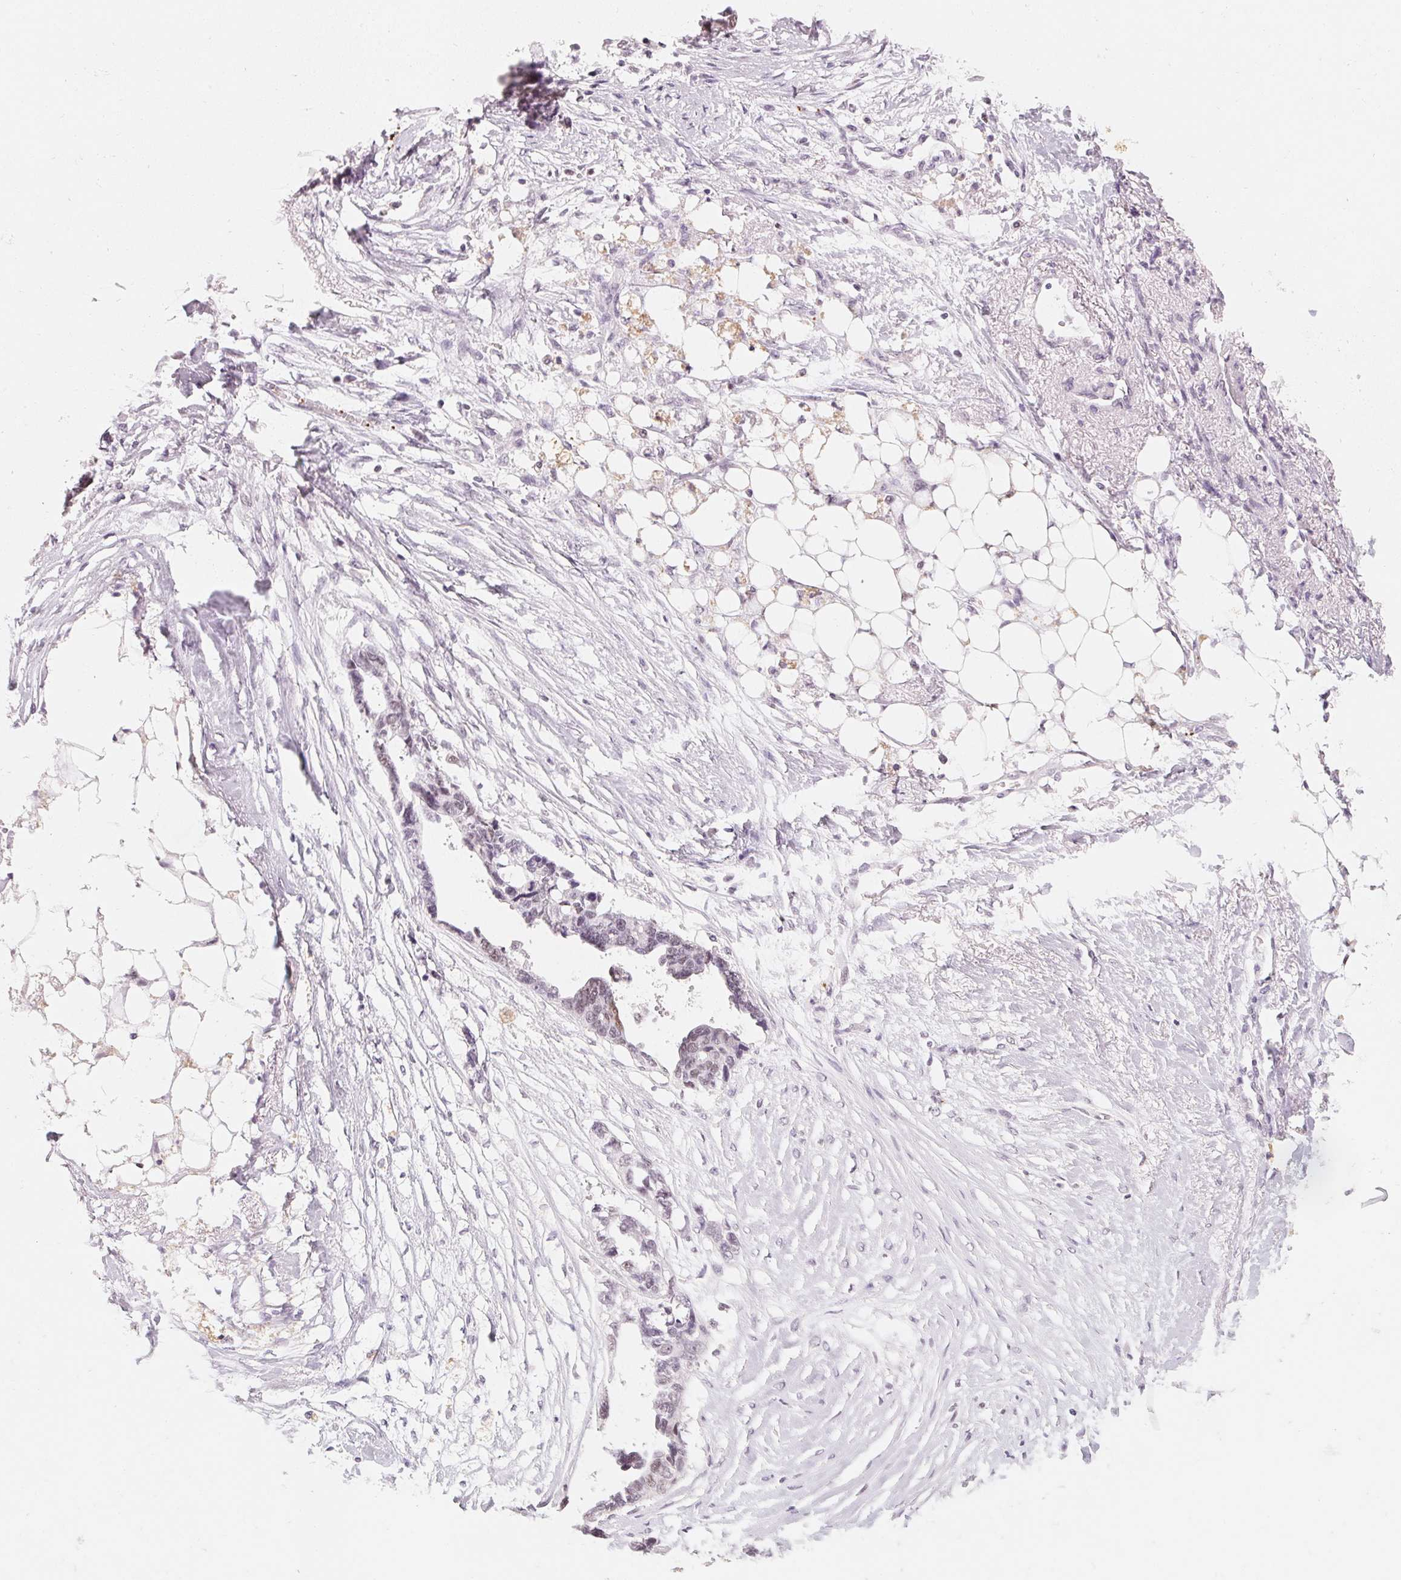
{"staining": {"intensity": "weak", "quantity": "25%-75%", "location": "nuclear"}, "tissue": "ovarian cancer", "cell_type": "Tumor cells", "image_type": "cancer", "snomed": [{"axis": "morphology", "description": "Cystadenocarcinoma, serous, NOS"}, {"axis": "topography", "description": "Ovary"}], "caption": "Ovarian cancer stained for a protein (brown) demonstrates weak nuclear positive expression in approximately 25%-75% of tumor cells.", "gene": "ARHGAP22", "patient": {"sex": "female", "age": 69}}